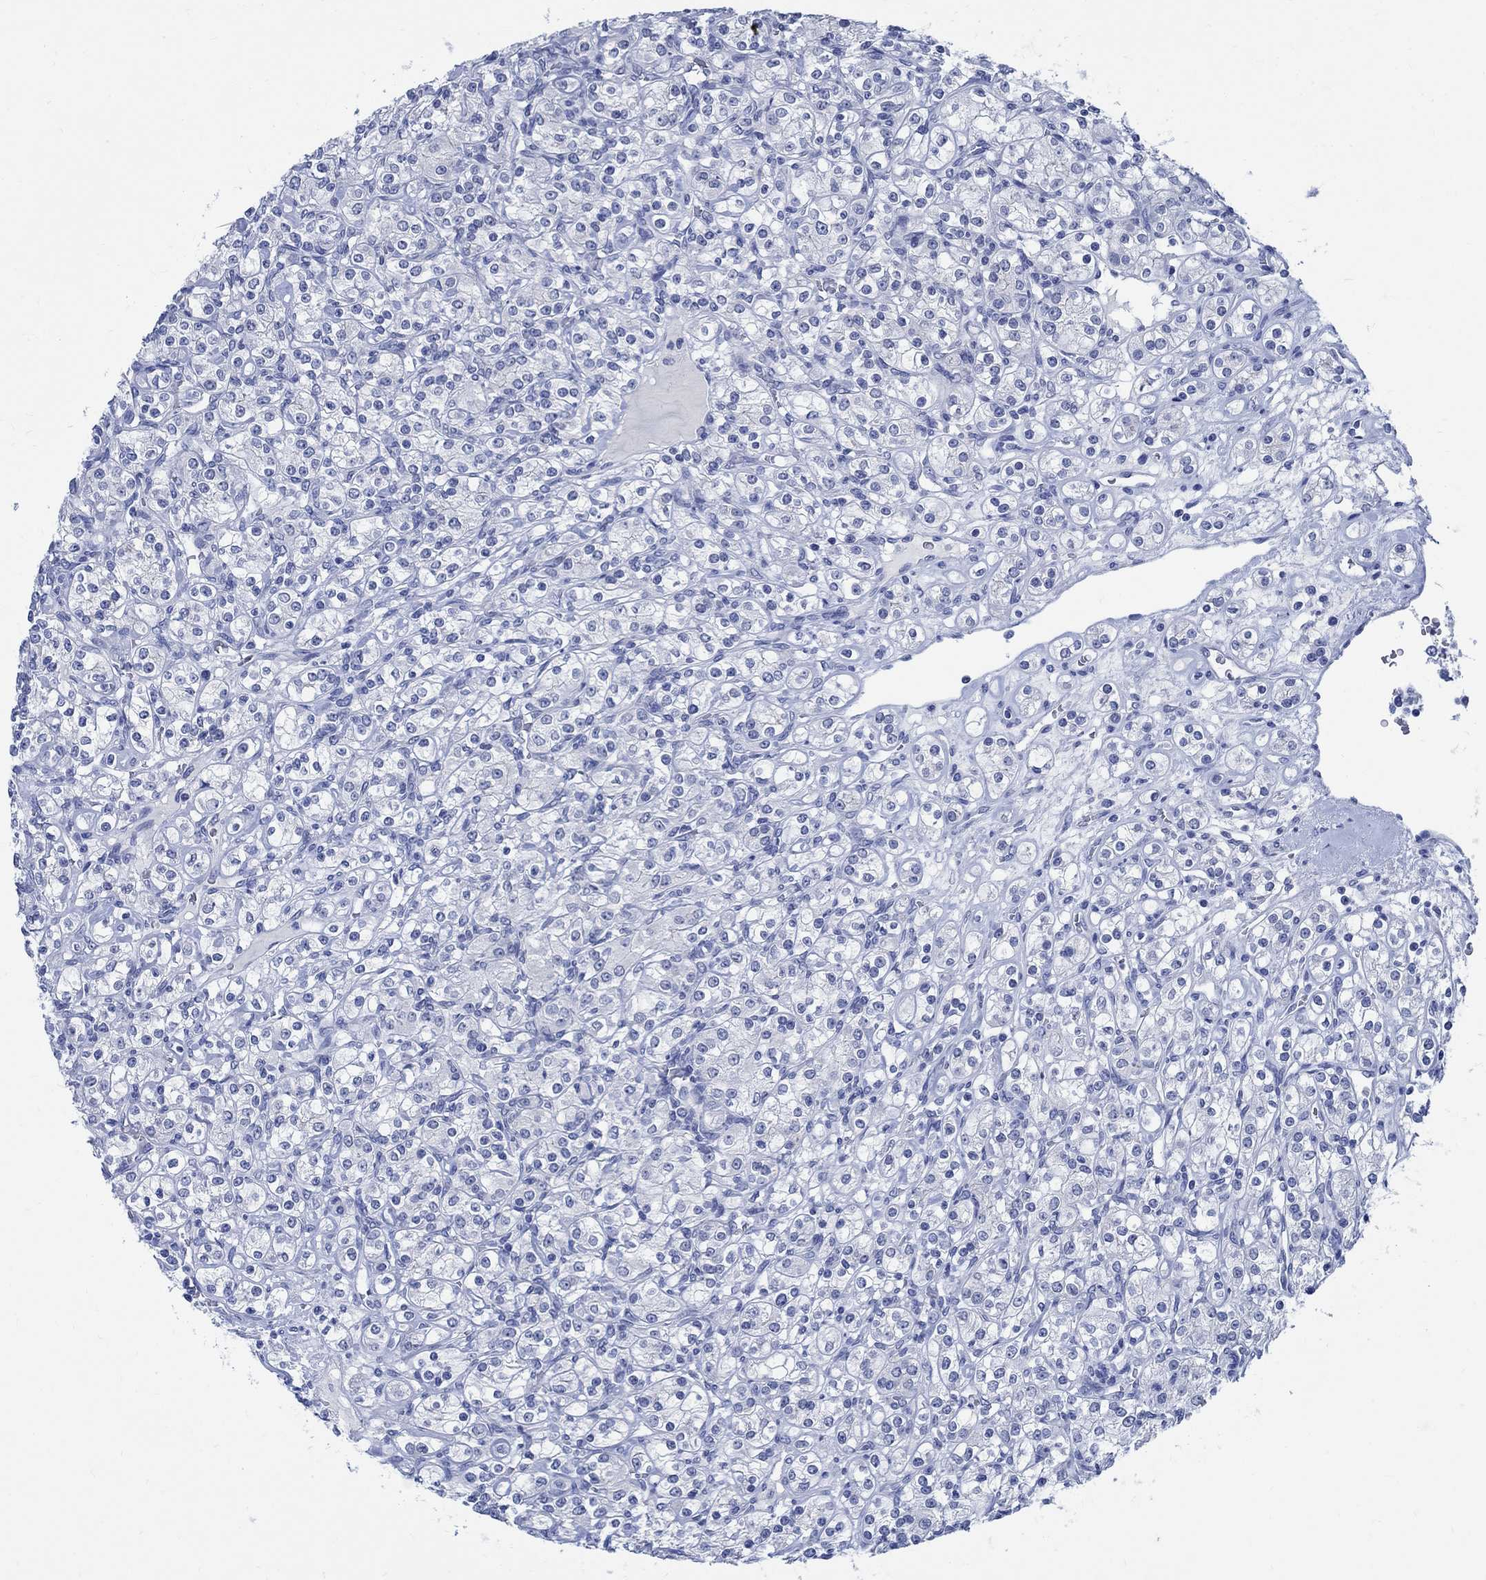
{"staining": {"intensity": "negative", "quantity": "none", "location": "none"}, "tissue": "renal cancer", "cell_type": "Tumor cells", "image_type": "cancer", "snomed": [{"axis": "morphology", "description": "Adenocarcinoma, NOS"}, {"axis": "topography", "description": "Kidney"}], "caption": "This is an IHC micrograph of human adenocarcinoma (renal). There is no staining in tumor cells.", "gene": "CAMK2N1", "patient": {"sex": "male", "age": 77}}